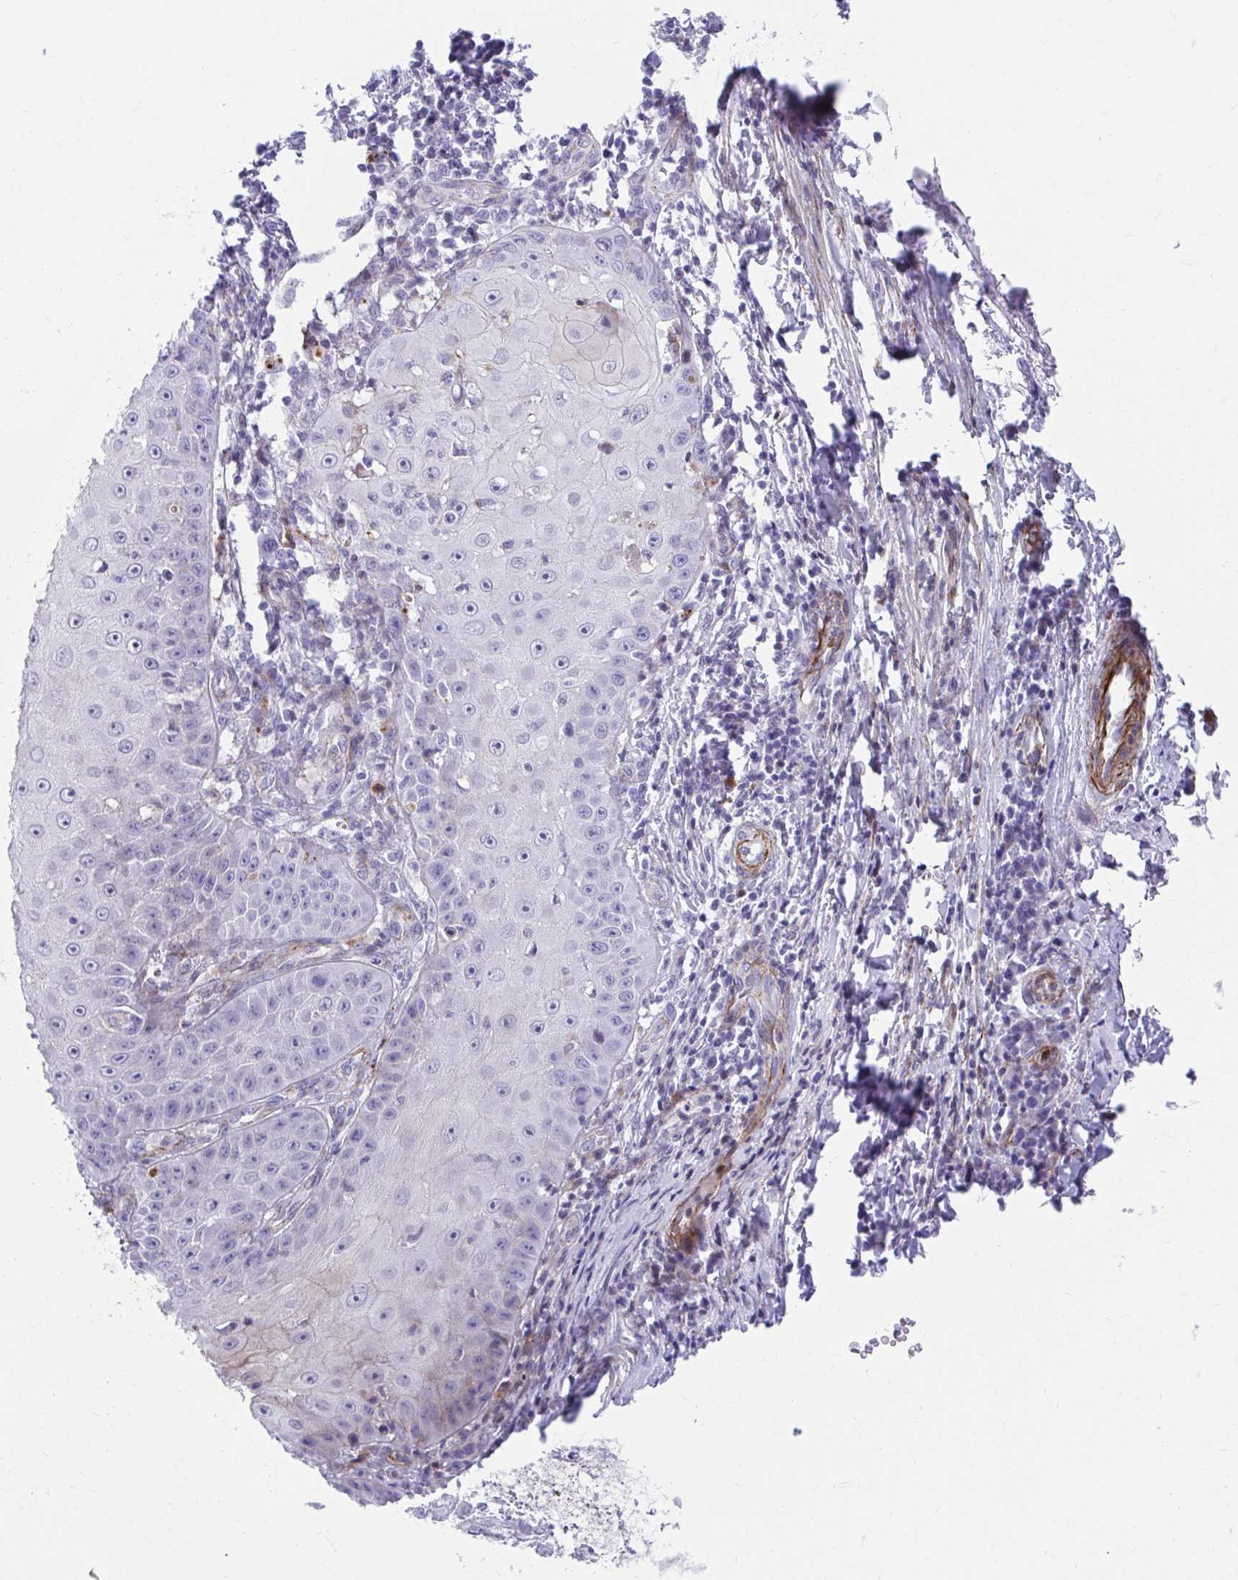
{"staining": {"intensity": "moderate", "quantity": "<25%", "location": "cytoplasmic/membranous,nuclear"}, "tissue": "skin cancer", "cell_type": "Tumor cells", "image_type": "cancer", "snomed": [{"axis": "morphology", "description": "Squamous cell carcinoma, NOS"}, {"axis": "topography", "description": "Skin"}], "caption": "IHC of human squamous cell carcinoma (skin) reveals low levels of moderate cytoplasmic/membranous and nuclear positivity in about <25% of tumor cells. The staining is performed using DAB (3,3'-diaminobenzidine) brown chromogen to label protein expression. The nuclei are counter-stained blue using hematoxylin.", "gene": "CSTB", "patient": {"sex": "male", "age": 70}}